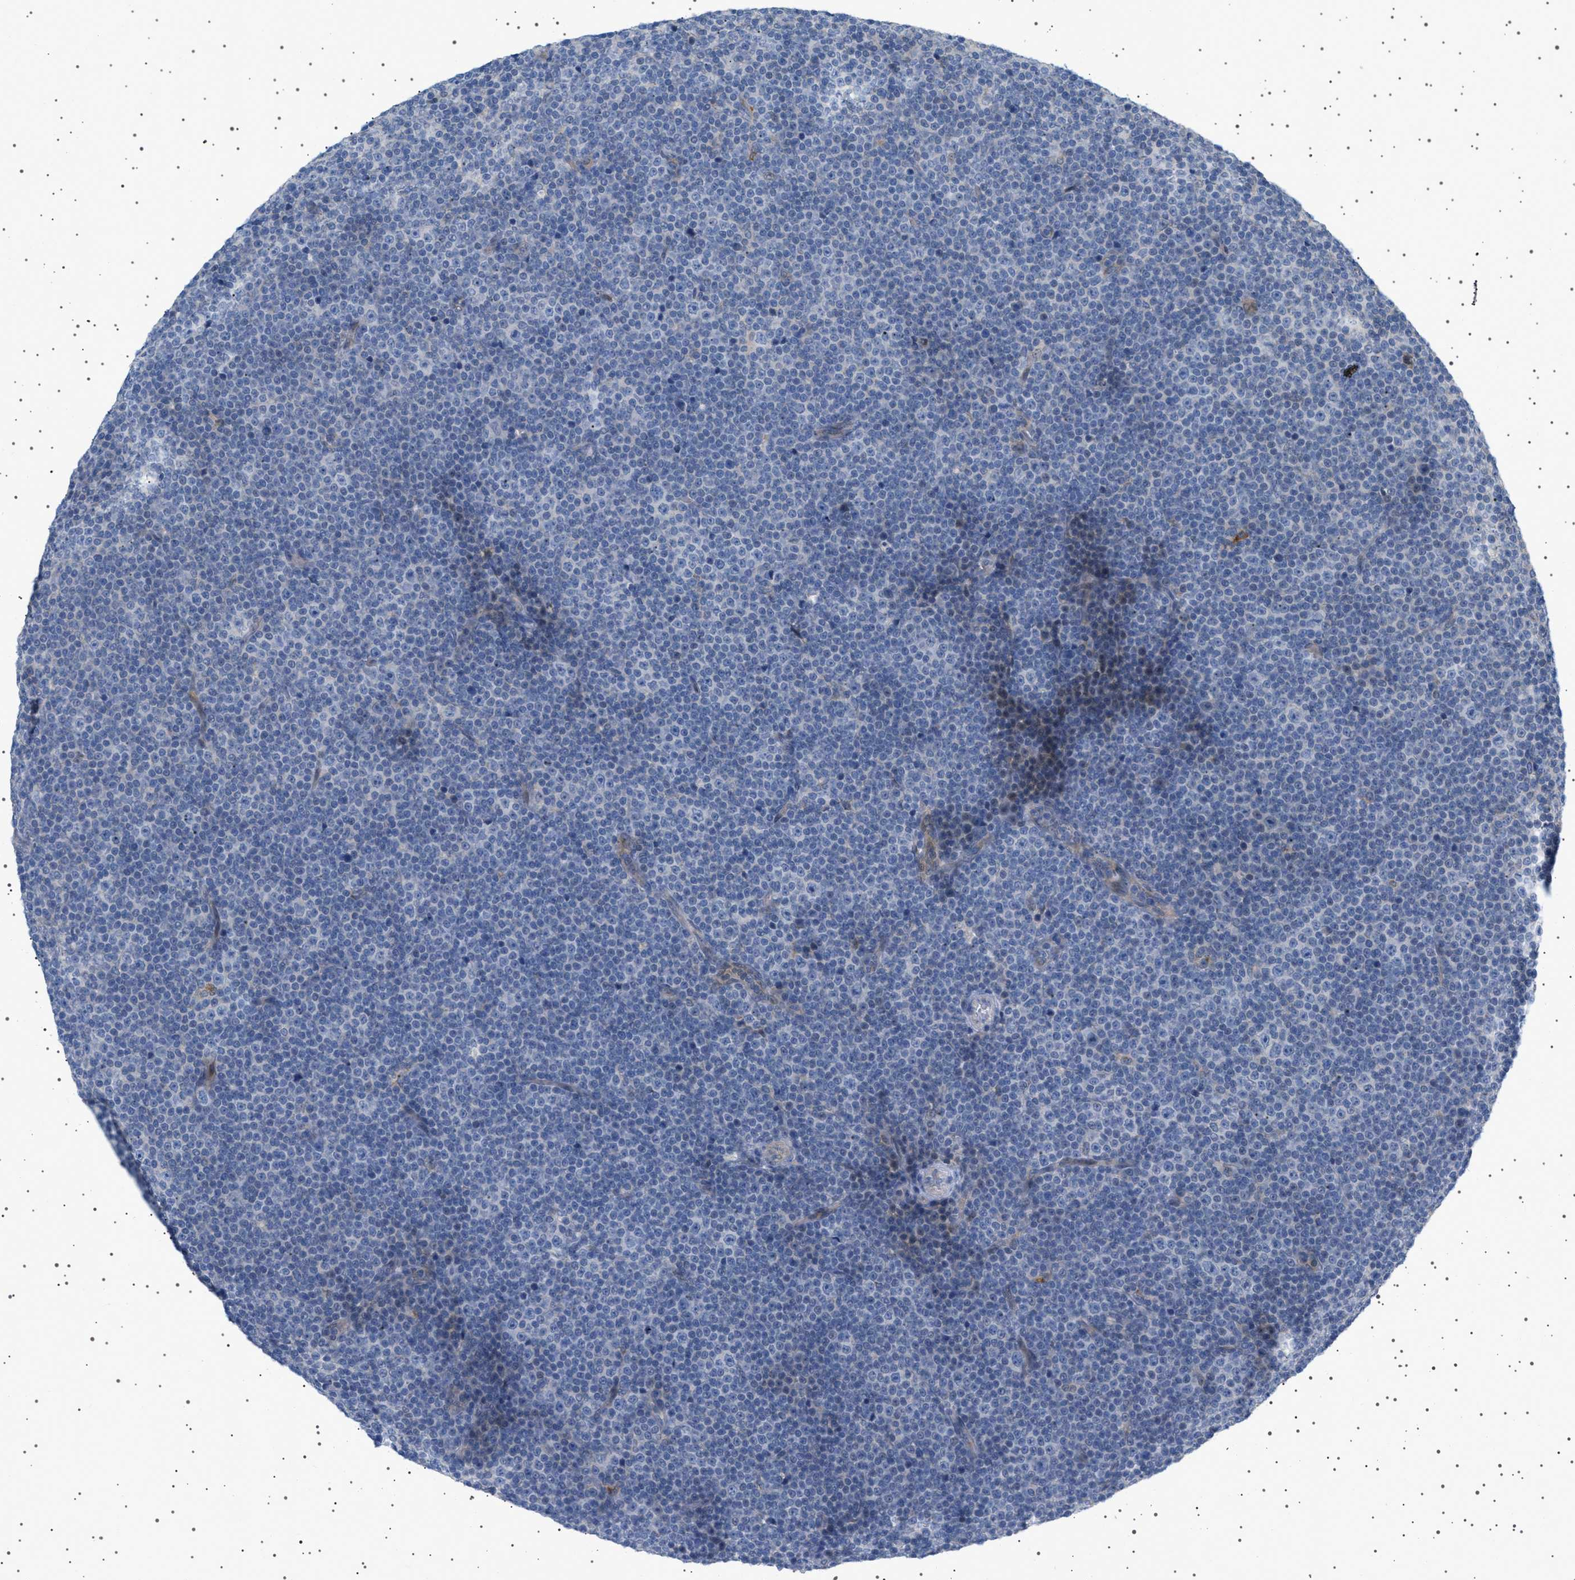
{"staining": {"intensity": "negative", "quantity": "none", "location": "none"}, "tissue": "lymphoma", "cell_type": "Tumor cells", "image_type": "cancer", "snomed": [{"axis": "morphology", "description": "Malignant lymphoma, non-Hodgkin's type, Low grade"}, {"axis": "topography", "description": "Lymph node"}], "caption": "This is an IHC micrograph of lymphoma. There is no expression in tumor cells.", "gene": "ADCY10", "patient": {"sex": "female", "age": 67}}